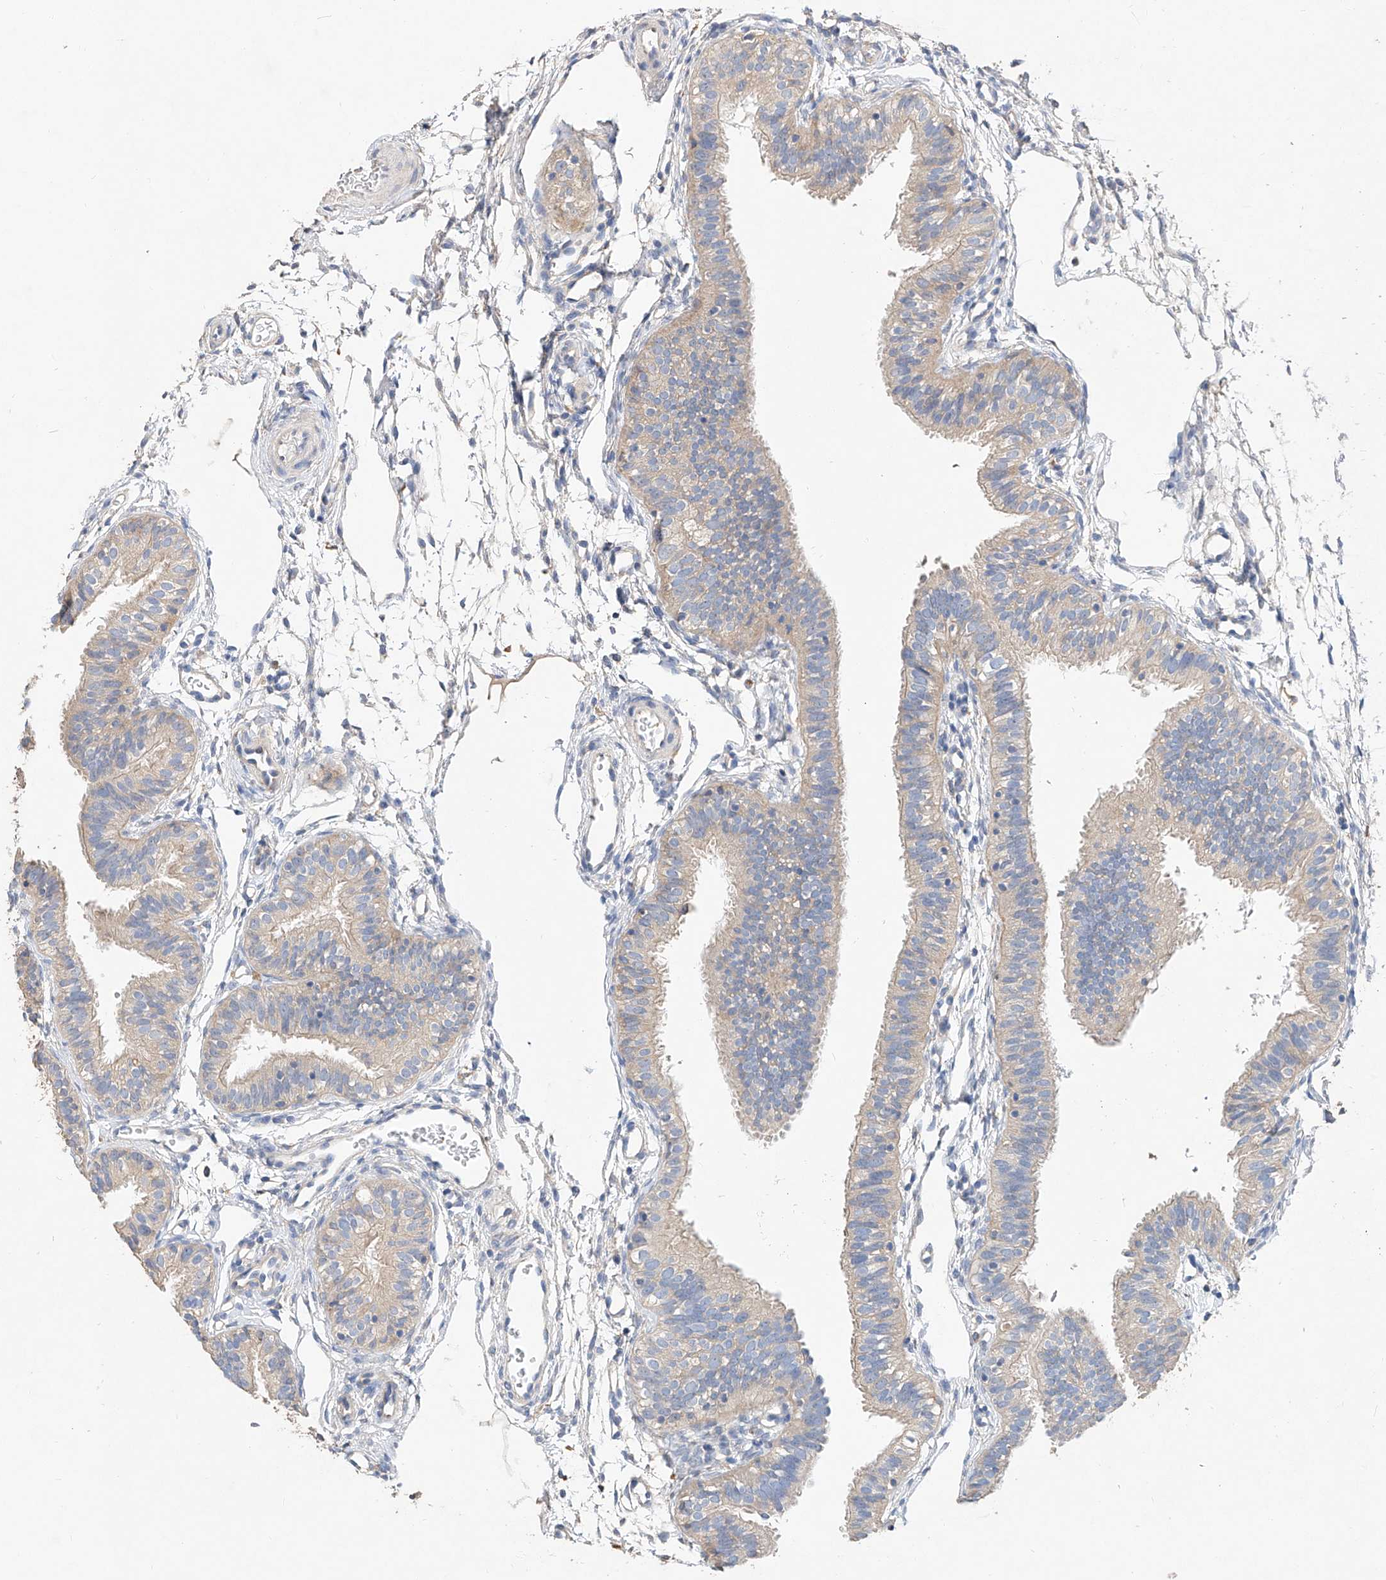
{"staining": {"intensity": "negative", "quantity": "none", "location": "none"}, "tissue": "fallopian tube", "cell_type": "Glandular cells", "image_type": "normal", "snomed": [{"axis": "morphology", "description": "Normal tissue, NOS"}, {"axis": "topography", "description": "Fallopian tube"}], "caption": "There is no significant staining in glandular cells of fallopian tube. (Stains: DAB IHC with hematoxylin counter stain, Microscopy: brightfield microscopy at high magnification).", "gene": "AMD1", "patient": {"sex": "female", "age": 35}}